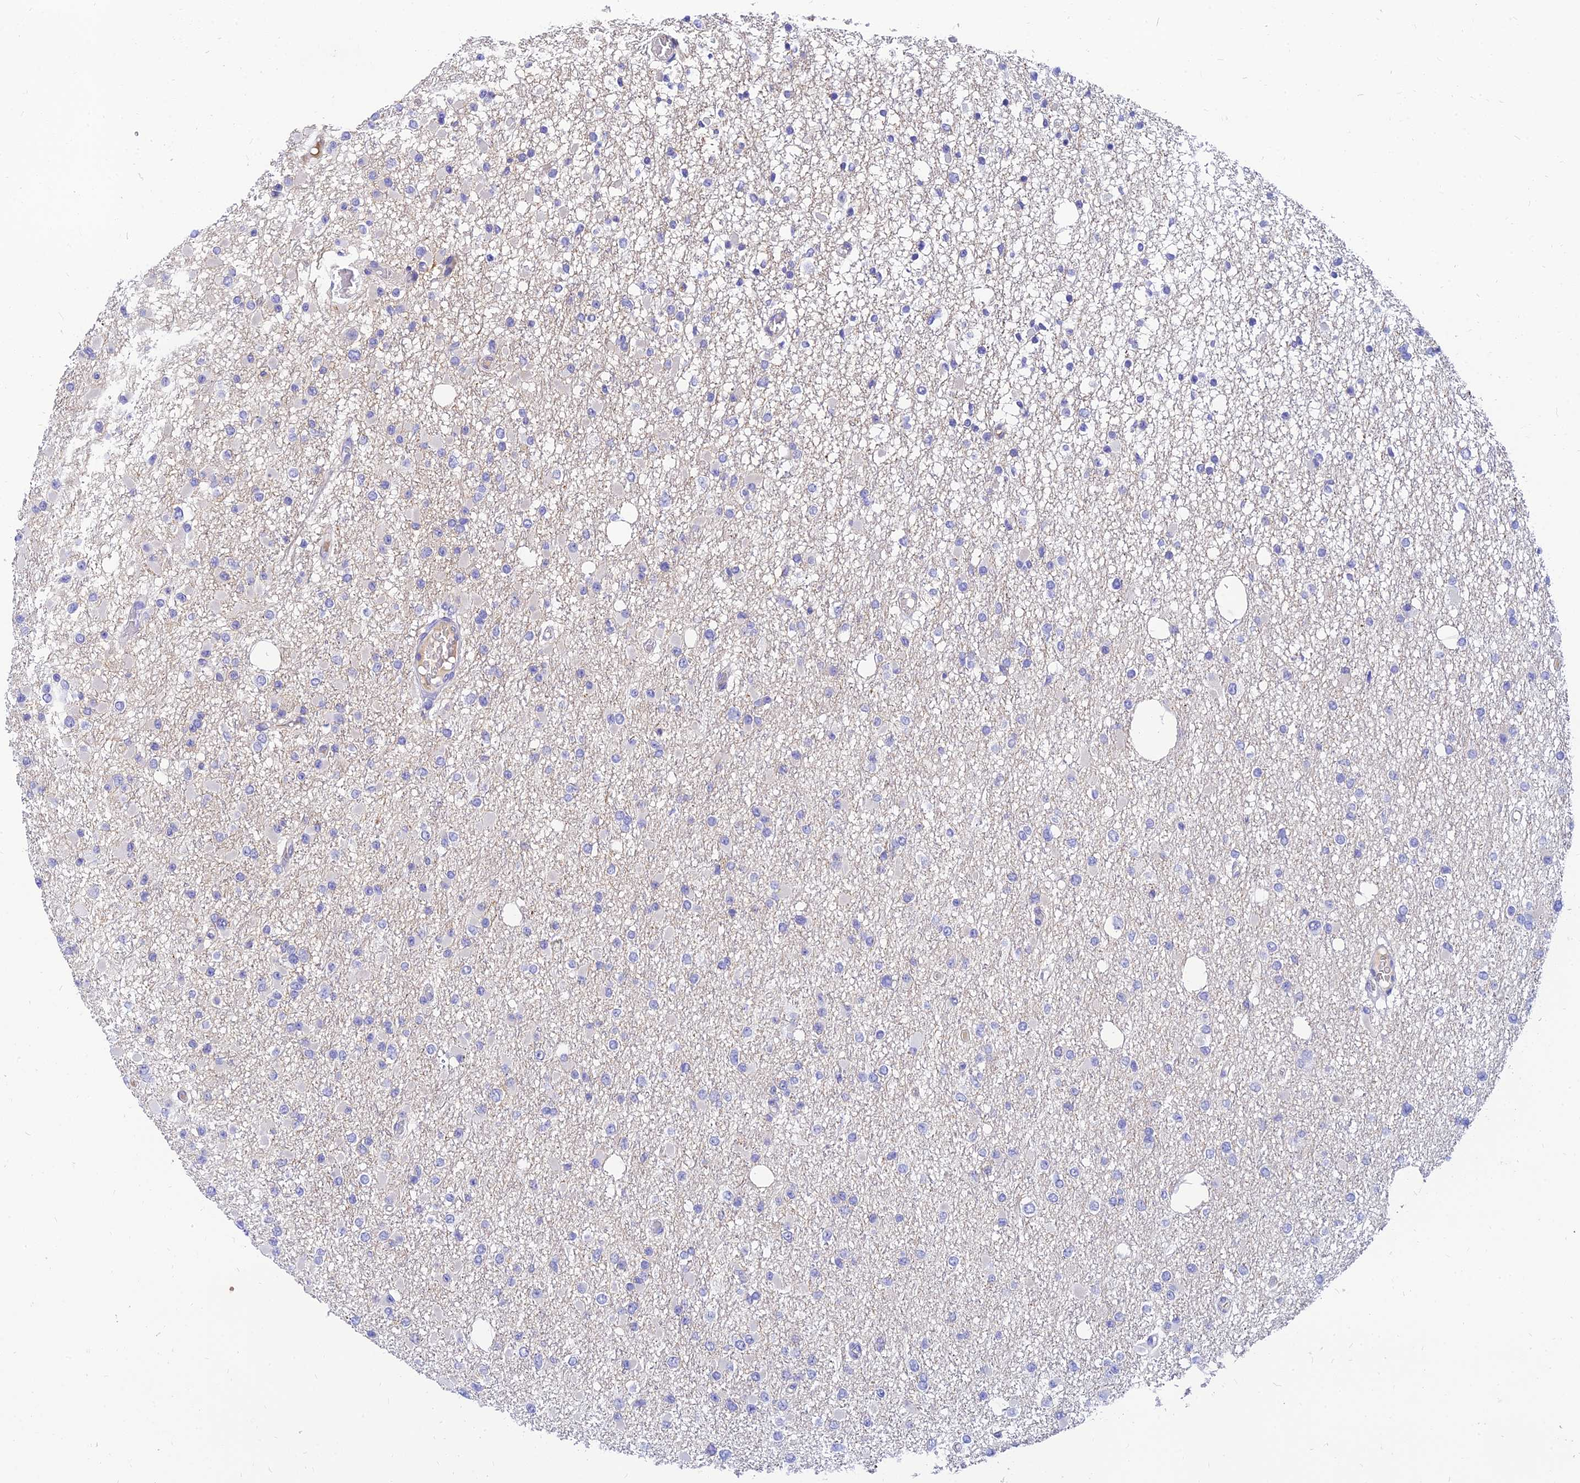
{"staining": {"intensity": "negative", "quantity": "none", "location": "none"}, "tissue": "glioma", "cell_type": "Tumor cells", "image_type": "cancer", "snomed": [{"axis": "morphology", "description": "Glioma, malignant, Low grade"}, {"axis": "topography", "description": "Brain"}], "caption": "IHC histopathology image of neoplastic tissue: glioma stained with DAB displays no significant protein staining in tumor cells.", "gene": "TMEM161B", "patient": {"sex": "female", "age": 22}}